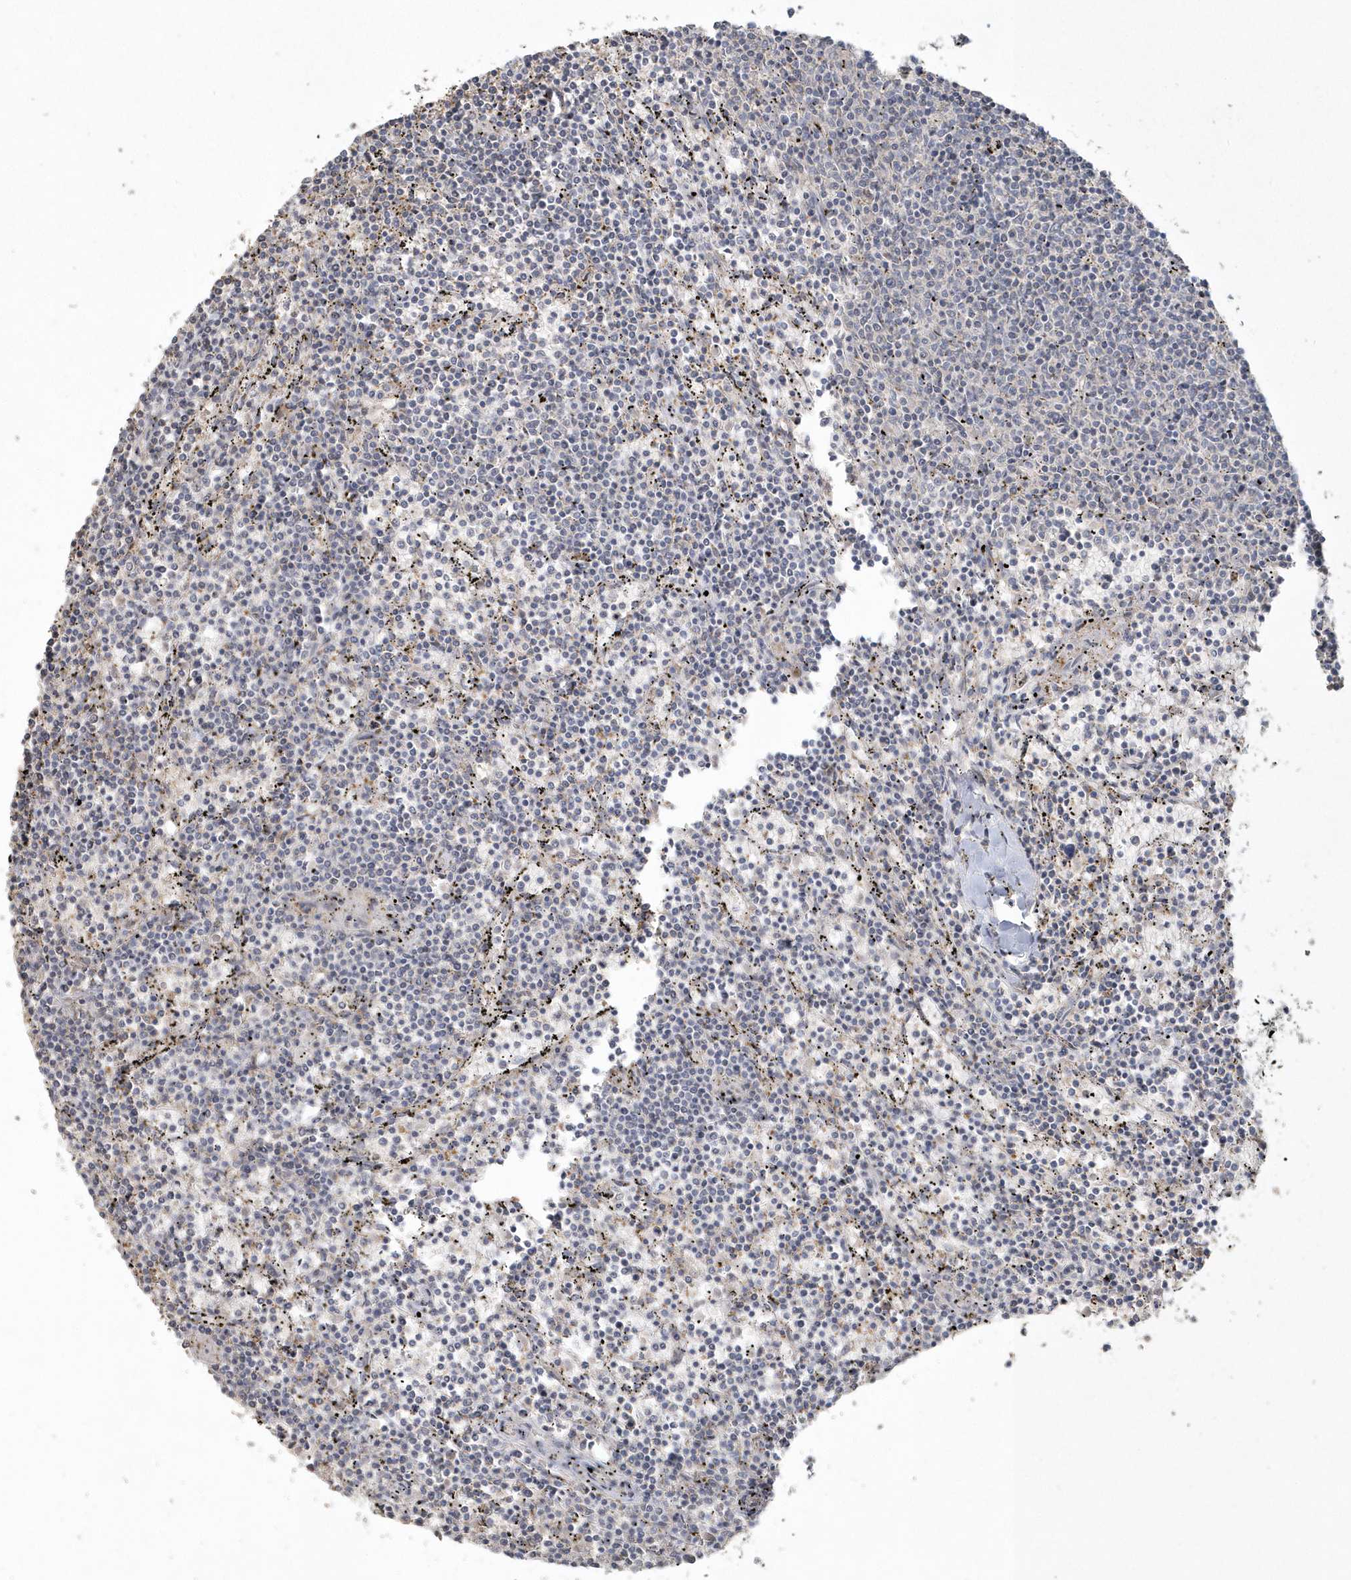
{"staining": {"intensity": "negative", "quantity": "none", "location": "none"}, "tissue": "lymphoma", "cell_type": "Tumor cells", "image_type": "cancer", "snomed": [{"axis": "morphology", "description": "Malignant lymphoma, non-Hodgkin's type, Low grade"}, {"axis": "topography", "description": "Spleen"}], "caption": "Micrograph shows no protein expression in tumor cells of lymphoma tissue.", "gene": "BLTP3A", "patient": {"sex": "female", "age": 50}}